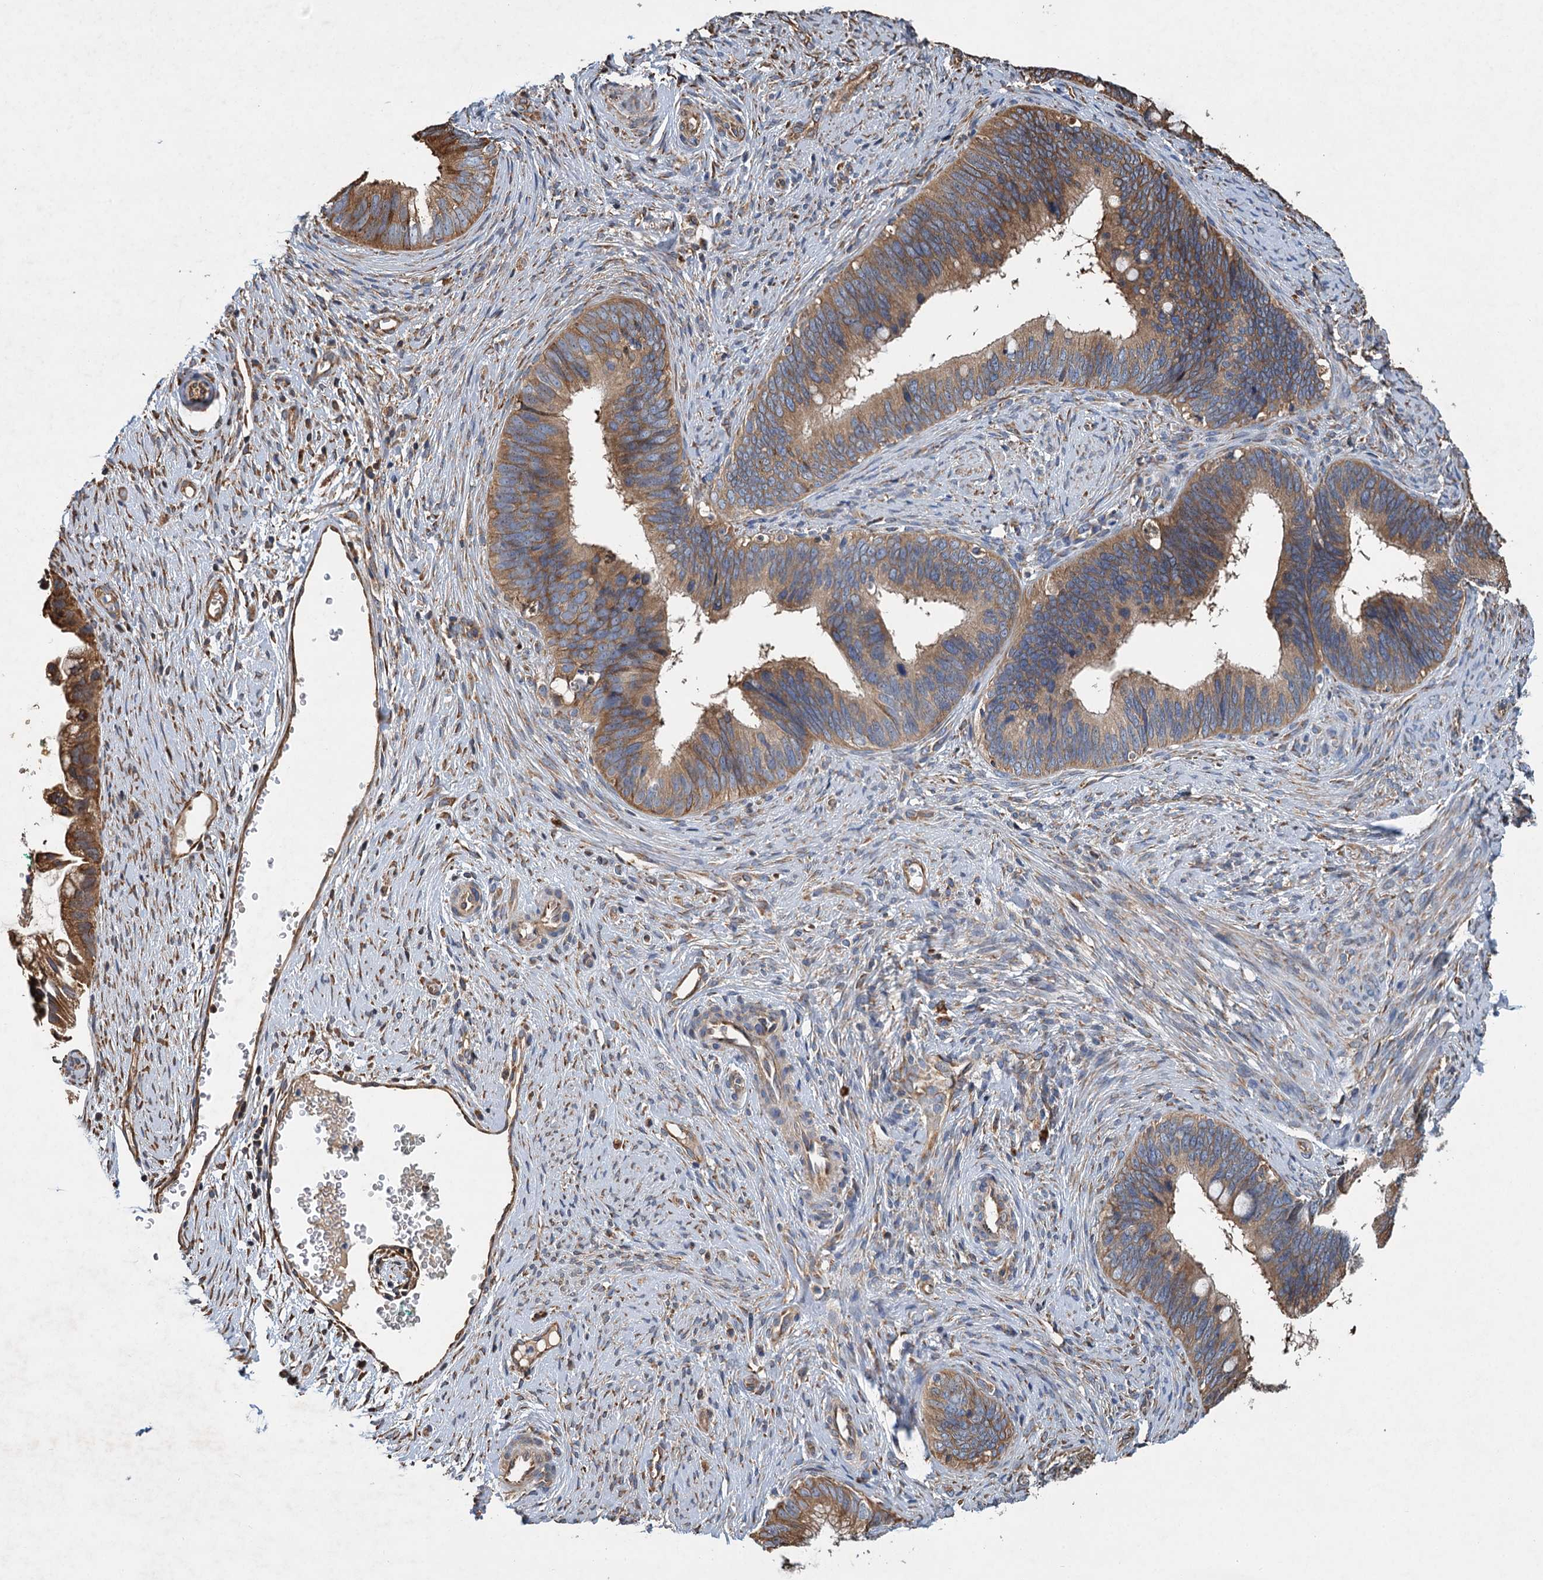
{"staining": {"intensity": "moderate", "quantity": ">75%", "location": "cytoplasmic/membranous"}, "tissue": "cervical cancer", "cell_type": "Tumor cells", "image_type": "cancer", "snomed": [{"axis": "morphology", "description": "Adenocarcinoma, NOS"}, {"axis": "topography", "description": "Cervix"}], "caption": "Adenocarcinoma (cervical) stained for a protein (brown) demonstrates moderate cytoplasmic/membranous positive positivity in about >75% of tumor cells.", "gene": "LINS1", "patient": {"sex": "female", "age": 42}}